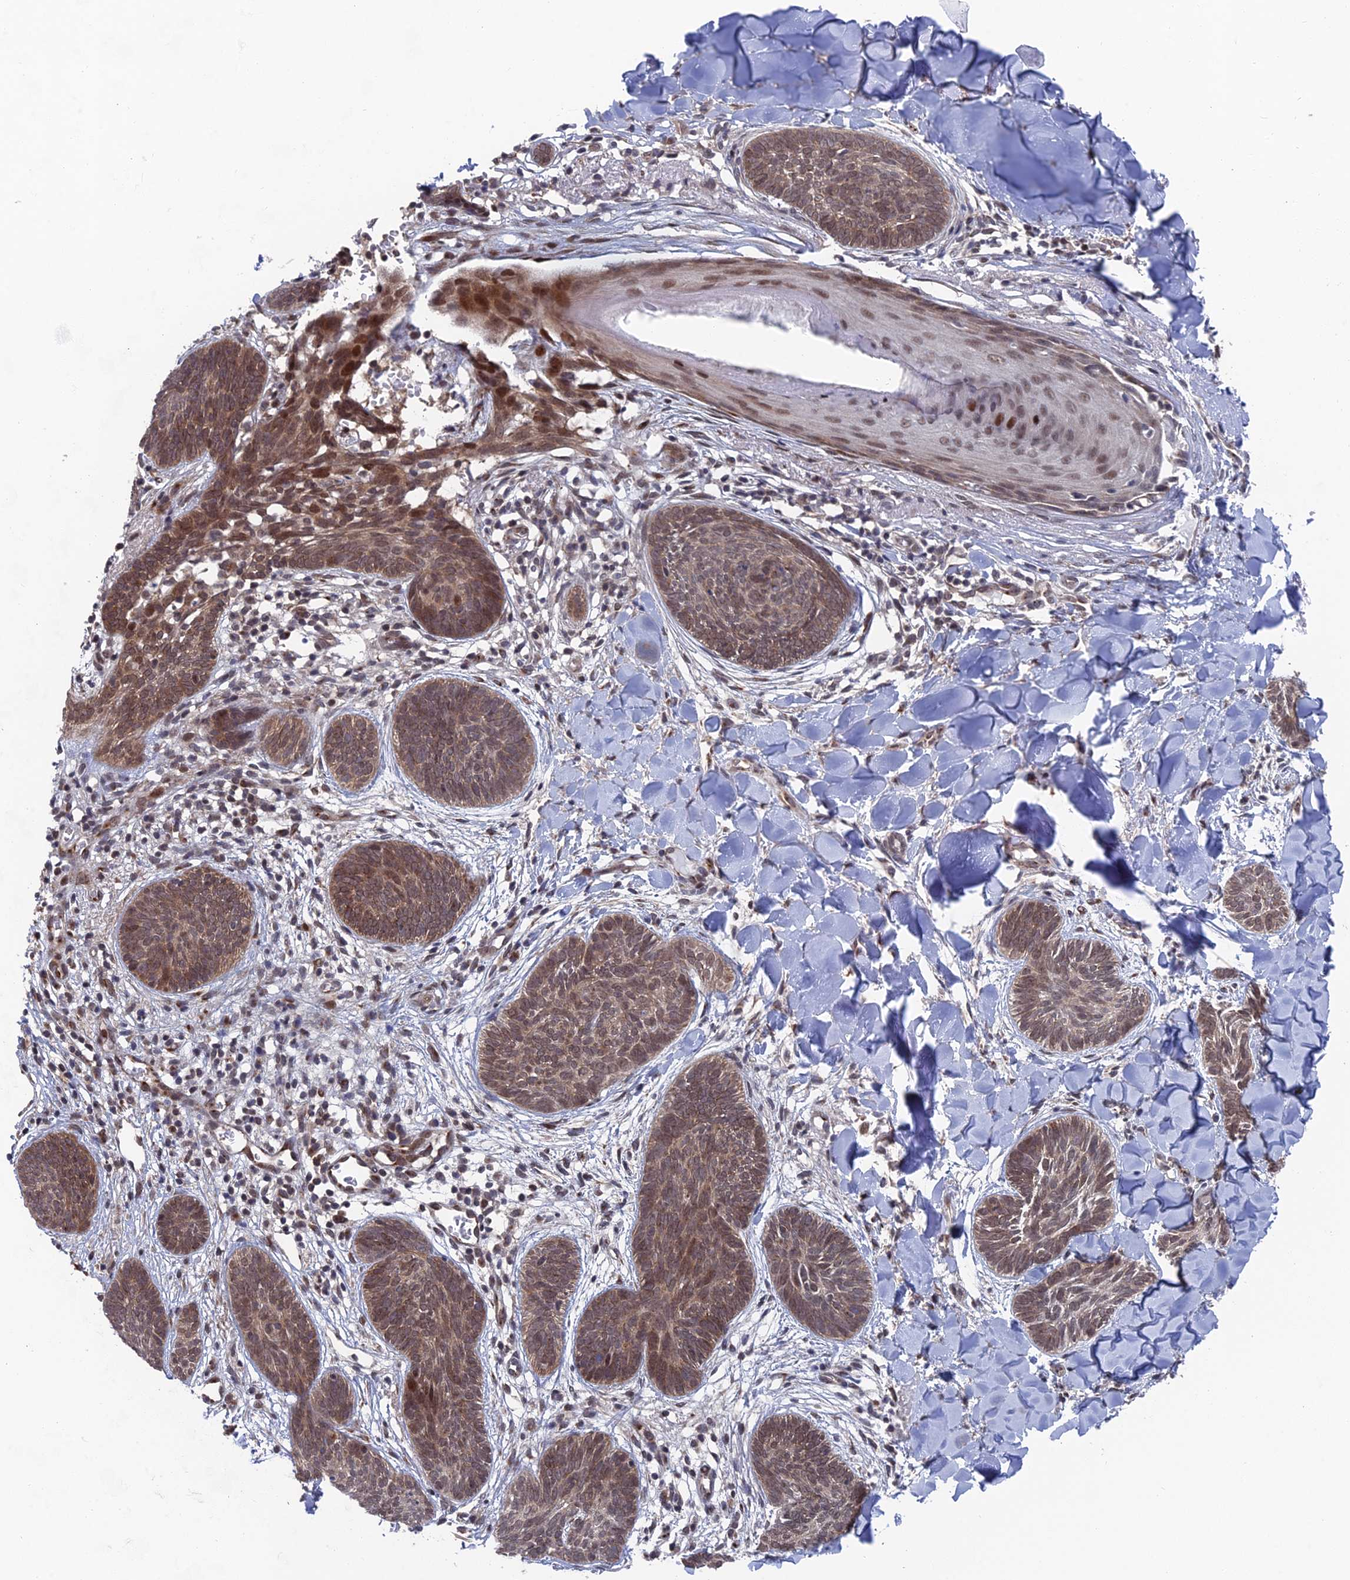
{"staining": {"intensity": "moderate", "quantity": ">75%", "location": "nuclear"}, "tissue": "skin cancer", "cell_type": "Tumor cells", "image_type": "cancer", "snomed": [{"axis": "morphology", "description": "Basal cell carcinoma"}, {"axis": "topography", "description": "Skin"}], "caption": "About >75% of tumor cells in skin cancer exhibit moderate nuclear protein staining as visualized by brown immunohistochemical staining.", "gene": "FHIP2A", "patient": {"sex": "female", "age": 81}}